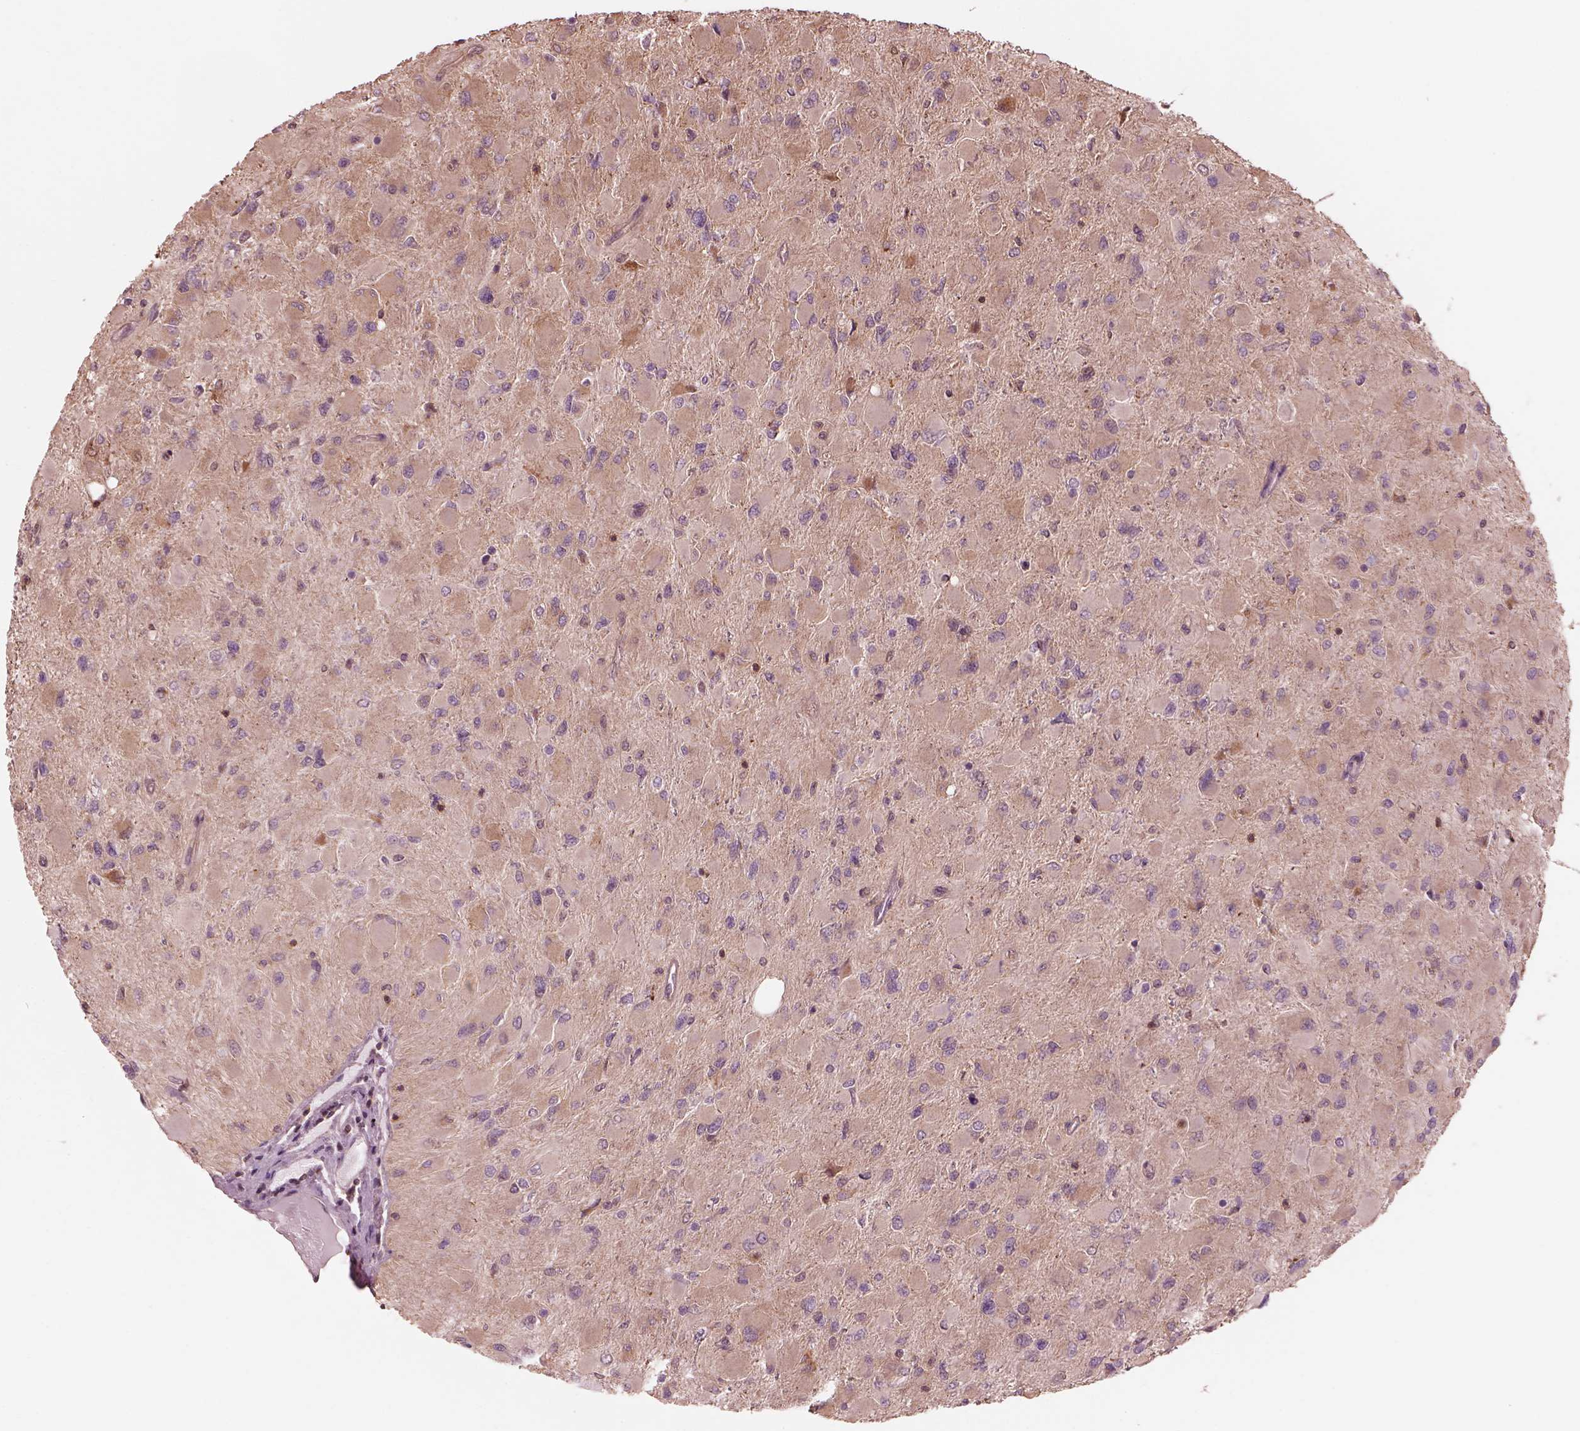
{"staining": {"intensity": "weak", "quantity": "25%-75%", "location": "cytoplasmic/membranous"}, "tissue": "glioma", "cell_type": "Tumor cells", "image_type": "cancer", "snomed": [{"axis": "morphology", "description": "Glioma, malignant, High grade"}, {"axis": "topography", "description": "Cerebral cortex"}], "caption": "Protein staining of high-grade glioma (malignant) tissue reveals weak cytoplasmic/membranous expression in about 25%-75% of tumor cells.", "gene": "STK33", "patient": {"sex": "female", "age": 36}}